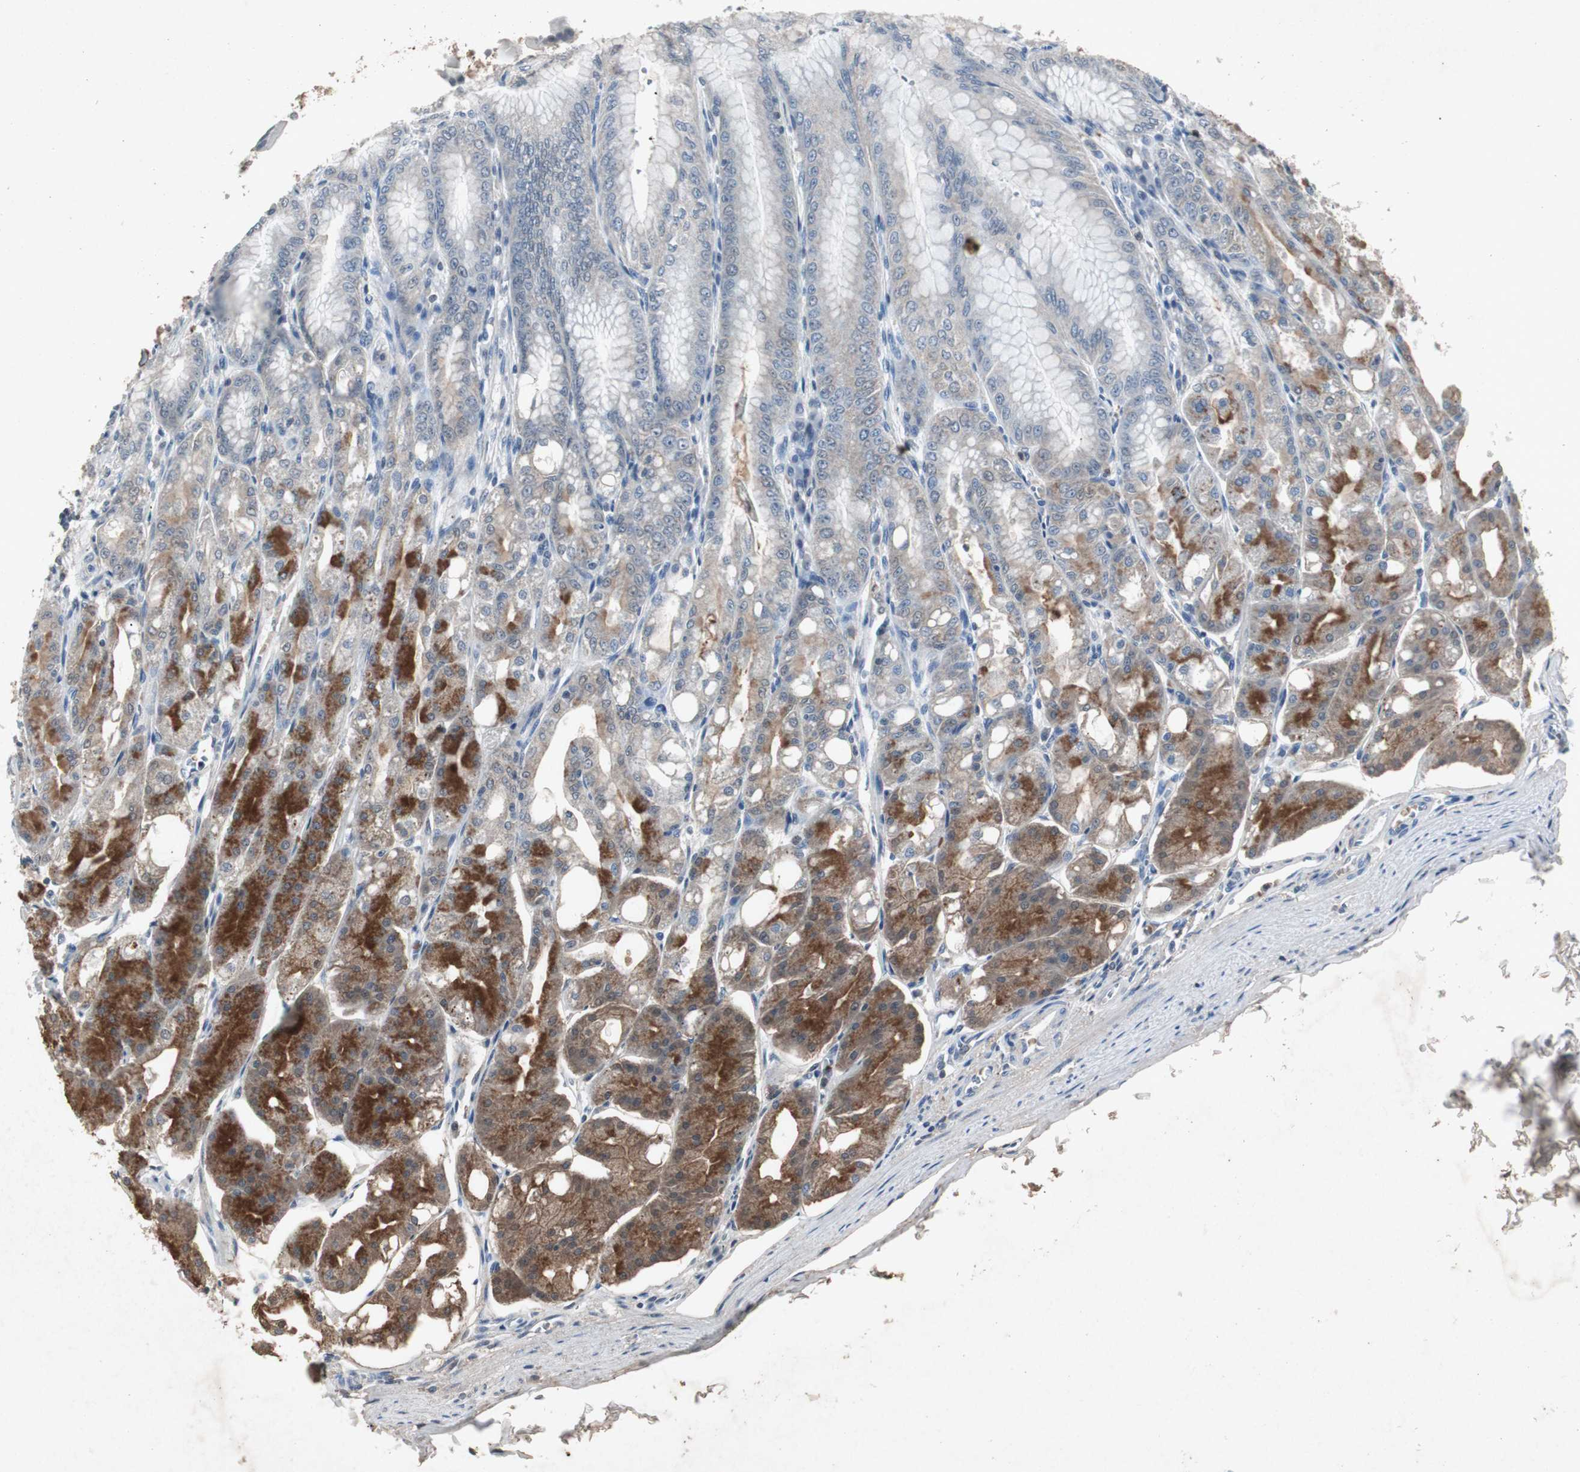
{"staining": {"intensity": "strong", "quantity": "<25%", "location": "cytoplasmic/membranous"}, "tissue": "stomach", "cell_type": "Glandular cells", "image_type": "normal", "snomed": [{"axis": "morphology", "description": "Normal tissue, NOS"}, {"axis": "topography", "description": "Stomach, lower"}], "caption": "A photomicrograph showing strong cytoplasmic/membranous staining in about <25% of glandular cells in benign stomach, as visualized by brown immunohistochemical staining.", "gene": "ADNP2", "patient": {"sex": "male", "age": 71}}